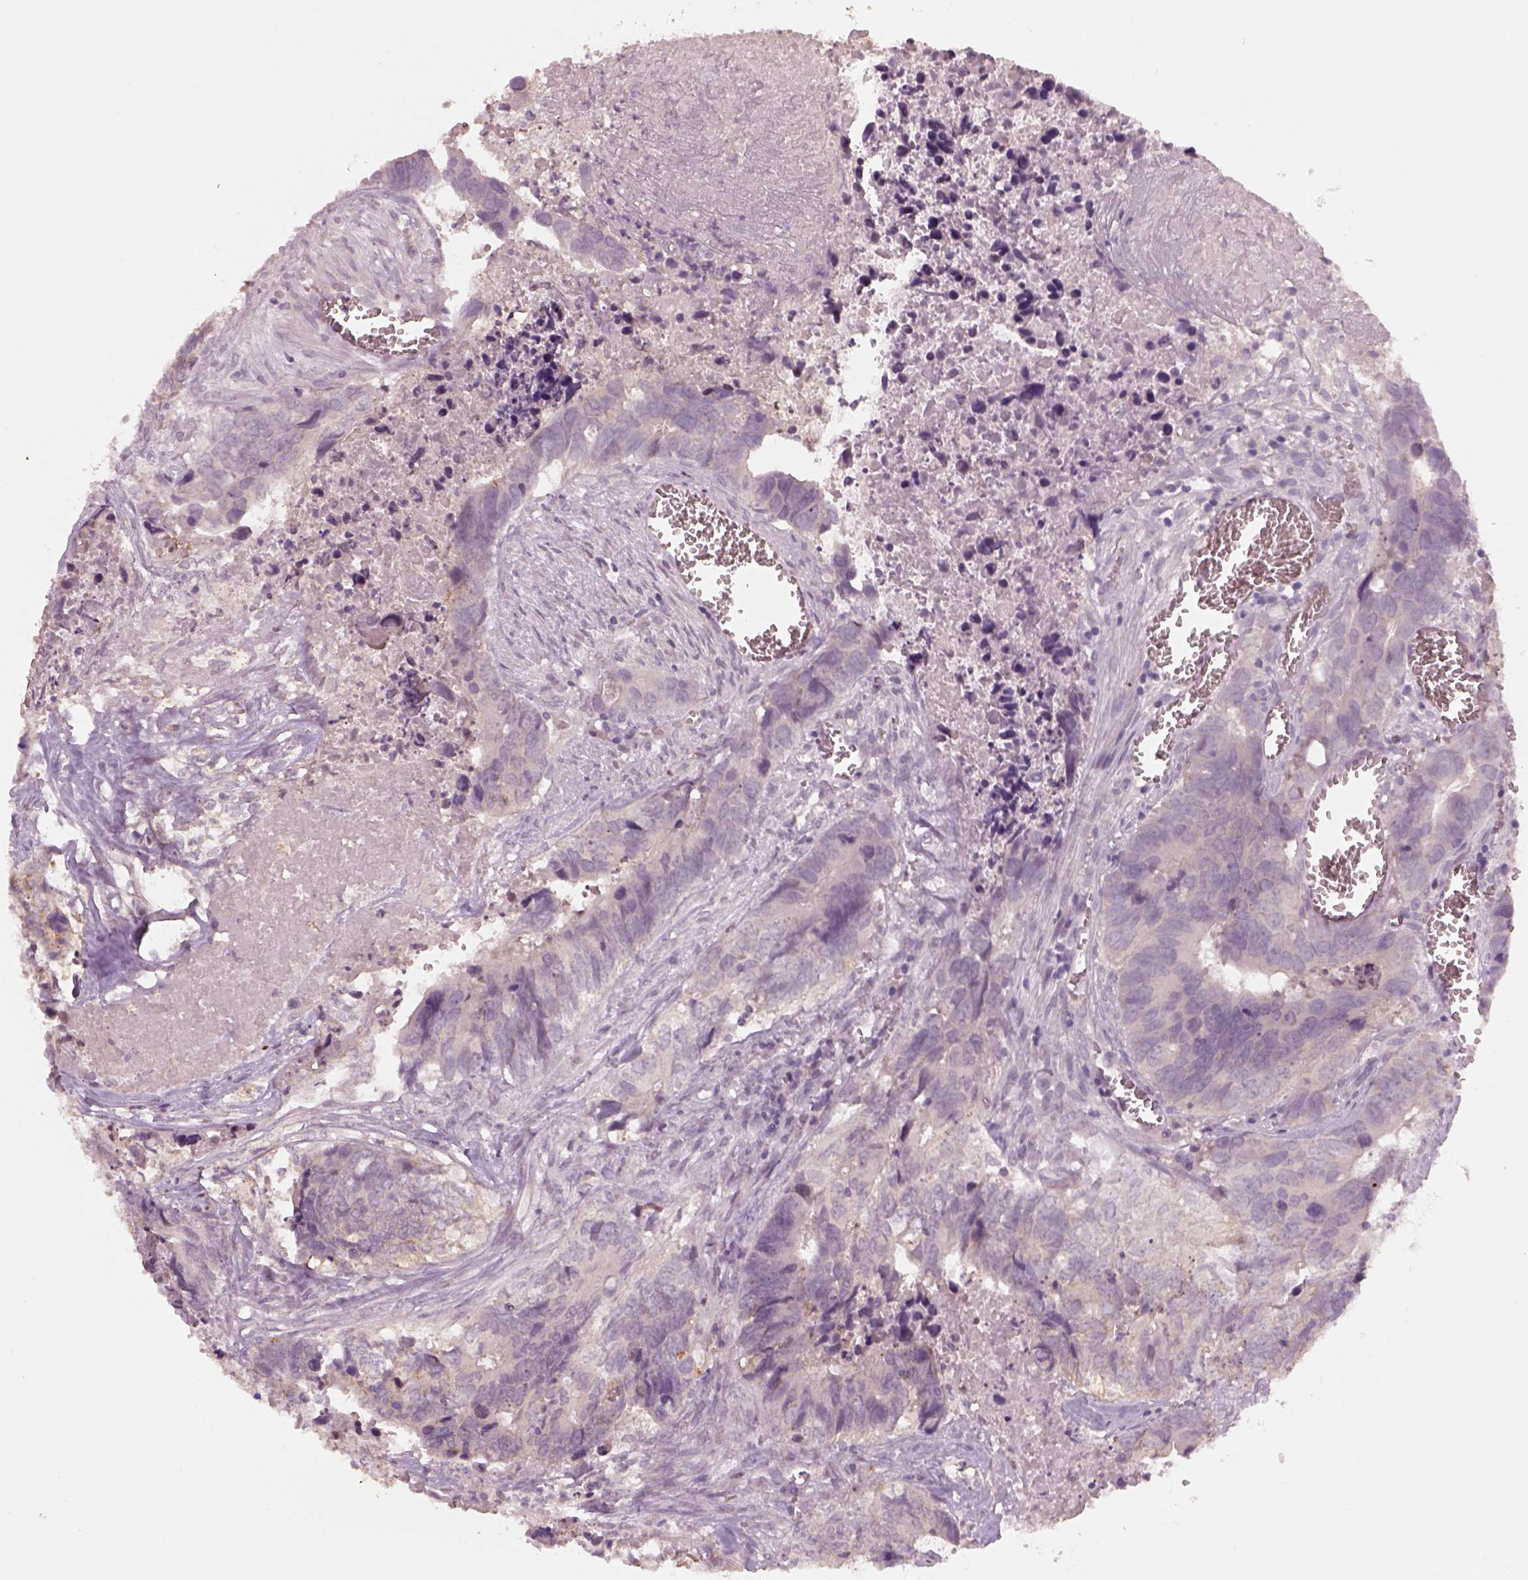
{"staining": {"intensity": "negative", "quantity": "none", "location": "none"}, "tissue": "colorectal cancer", "cell_type": "Tumor cells", "image_type": "cancer", "snomed": [{"axis": "morphology", "description": "Adenocarcinoma, NOS"}, {"axis": "topography", "description": "Colon"}], "caption": "This photomicrograph is of colorectal cancer (adenocarcinoma) stained with immunohistochemistry (IHC) to label a protein in brown with the nuclei are counter-stained blue. There is no positivity in tumor cells.", "gene": "GDNF", "patient": {"sex": "female", "age": 82}}